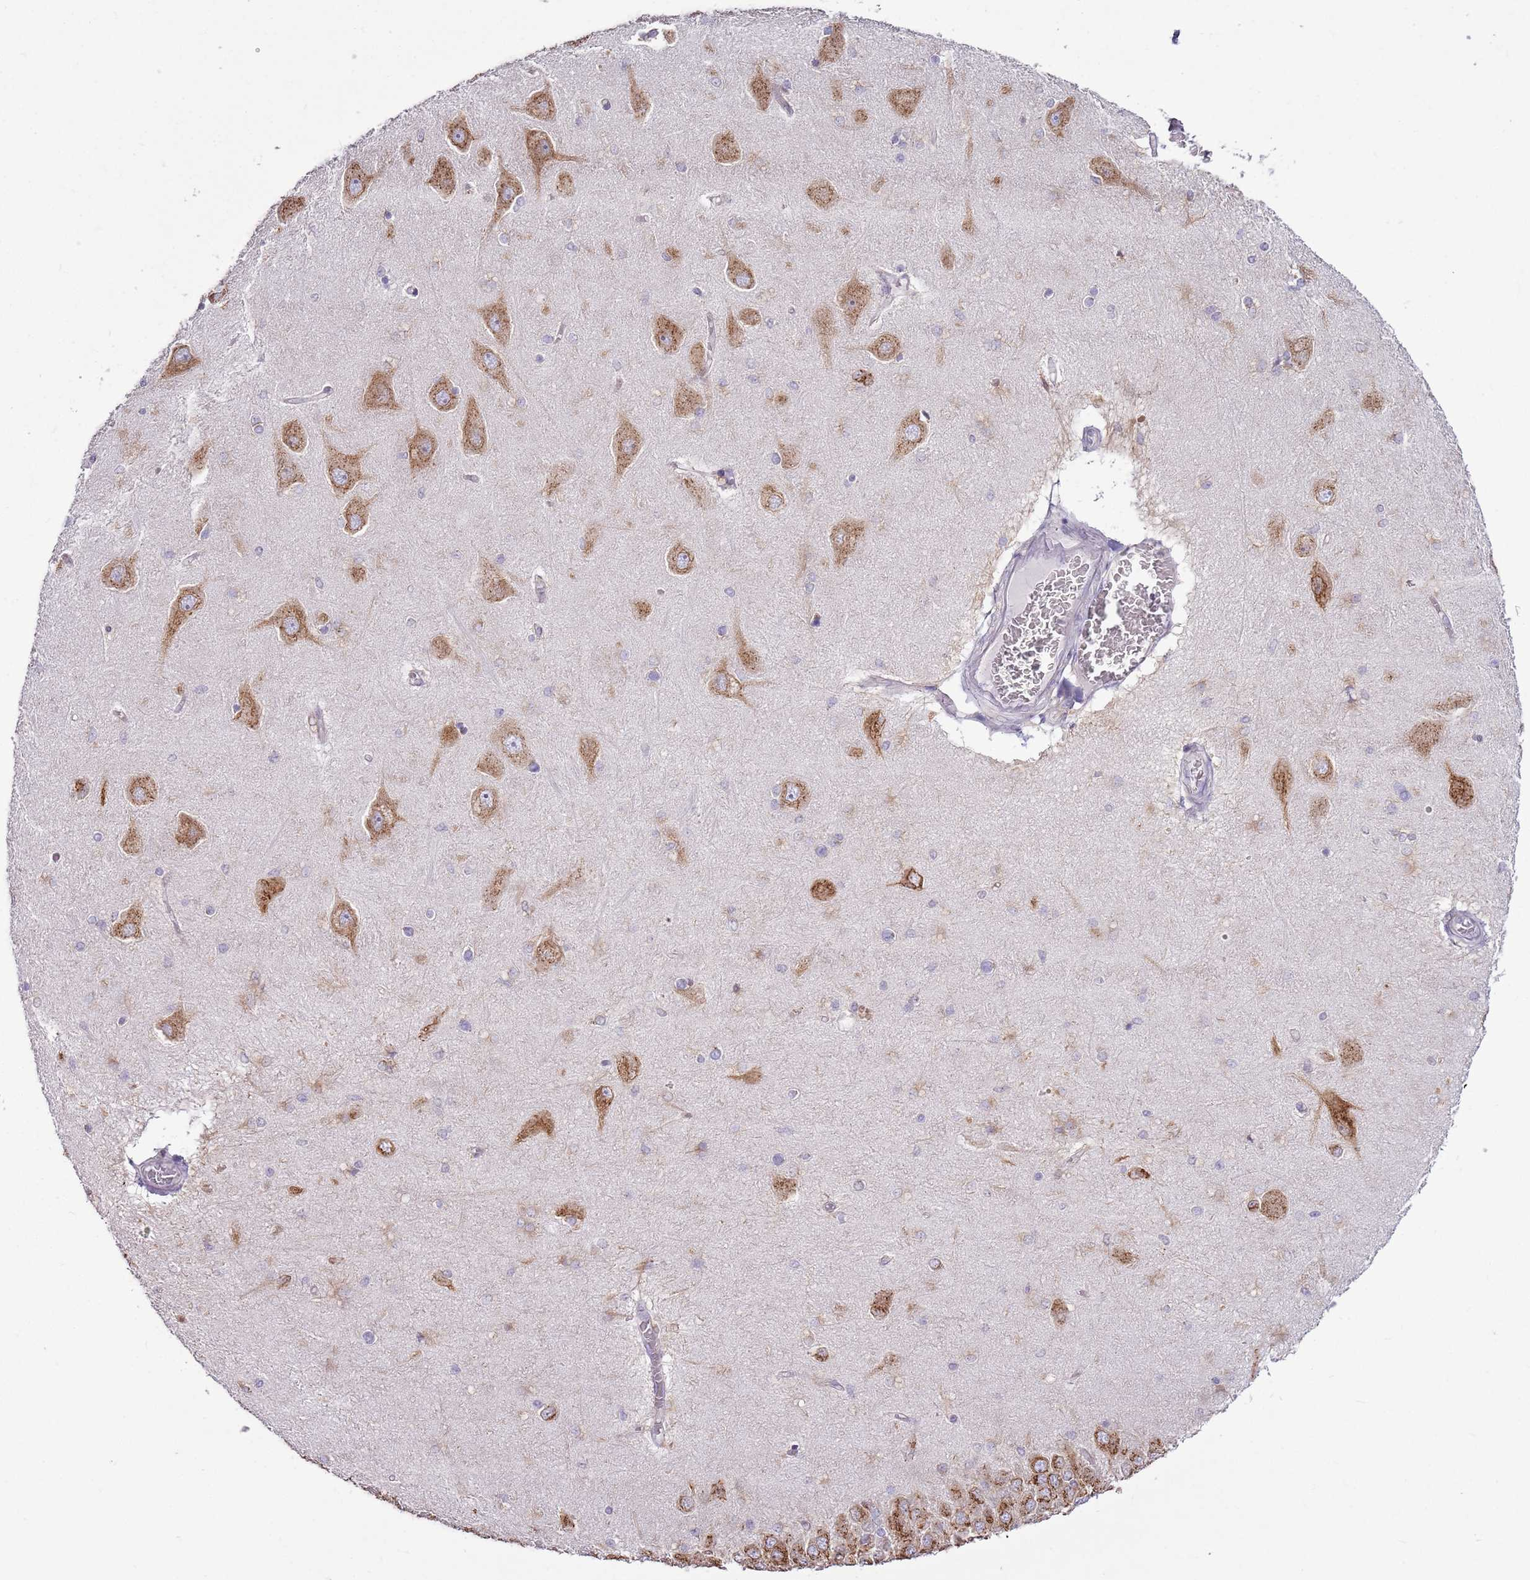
{"staining": {"intensity": "weak", "quantity": "<25%", "location": "cytoplasmic/membranous"}, "tissue": "hippocampus", "cell_type": "Glial cells", "image_type": "normal", "snomed": [{"axis": "morphology", "description": "Normal tissue, NOS"}, {"axis": "topography", "description": "Hippocampus"}], "caption": "The immunohistochemistry (IHC) histopathology image has no significant positivity in glial cells of hippocampus. (Stains: DAB immunohistochemistry (IHC) with hematoxylin counter stain, Microscopy: brightfield microscopy at high magnification).", "gene": "TMED10", "patient": {"sex": "female", "age": 54}}